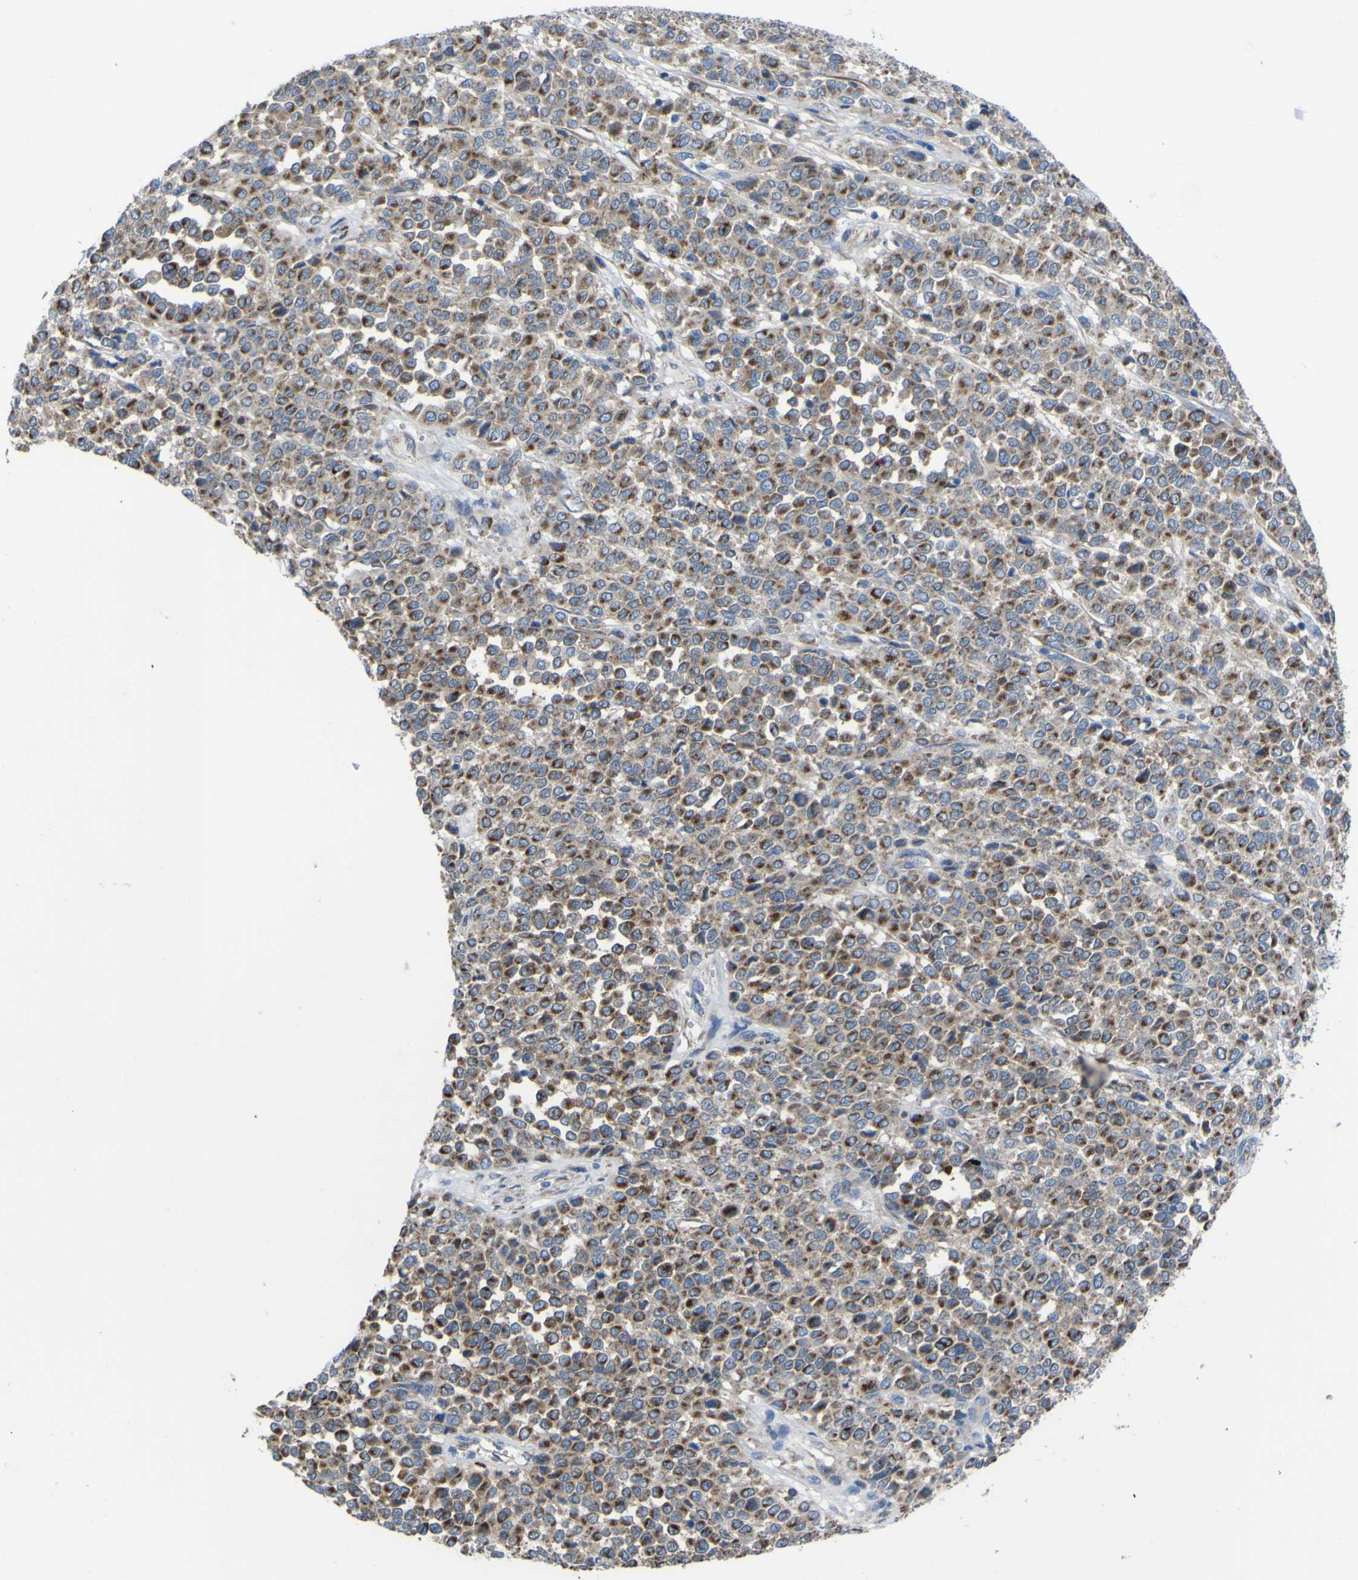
{"staining": {"intensity": "moderate", "quantity": ">75%", "location": "cytoplasmic/membranous"}, "tissue": "melanoma", "cell_type": "Tumor cells", "image_type": "cancer", "snomed": [{"axis": "morphology", "description": "Malignant melanoma, Metastatic site"}, {"axis": "topography", "description": "Pancreas"}], "caption": "Immunohistochemistry (IHC) staining of melanoma, which reveals medium levels of moderate cytoplasmic/membranous staining in about >75% of tumor cells indicating moderate cytoplasmic/membranous protein expression. The staining was performed using DAB (brown) for protein detection and nuclei were counterstained in hematoxylin (blue).", "gene": "CST3", "patient": {"sex": "female", "age": 30}}